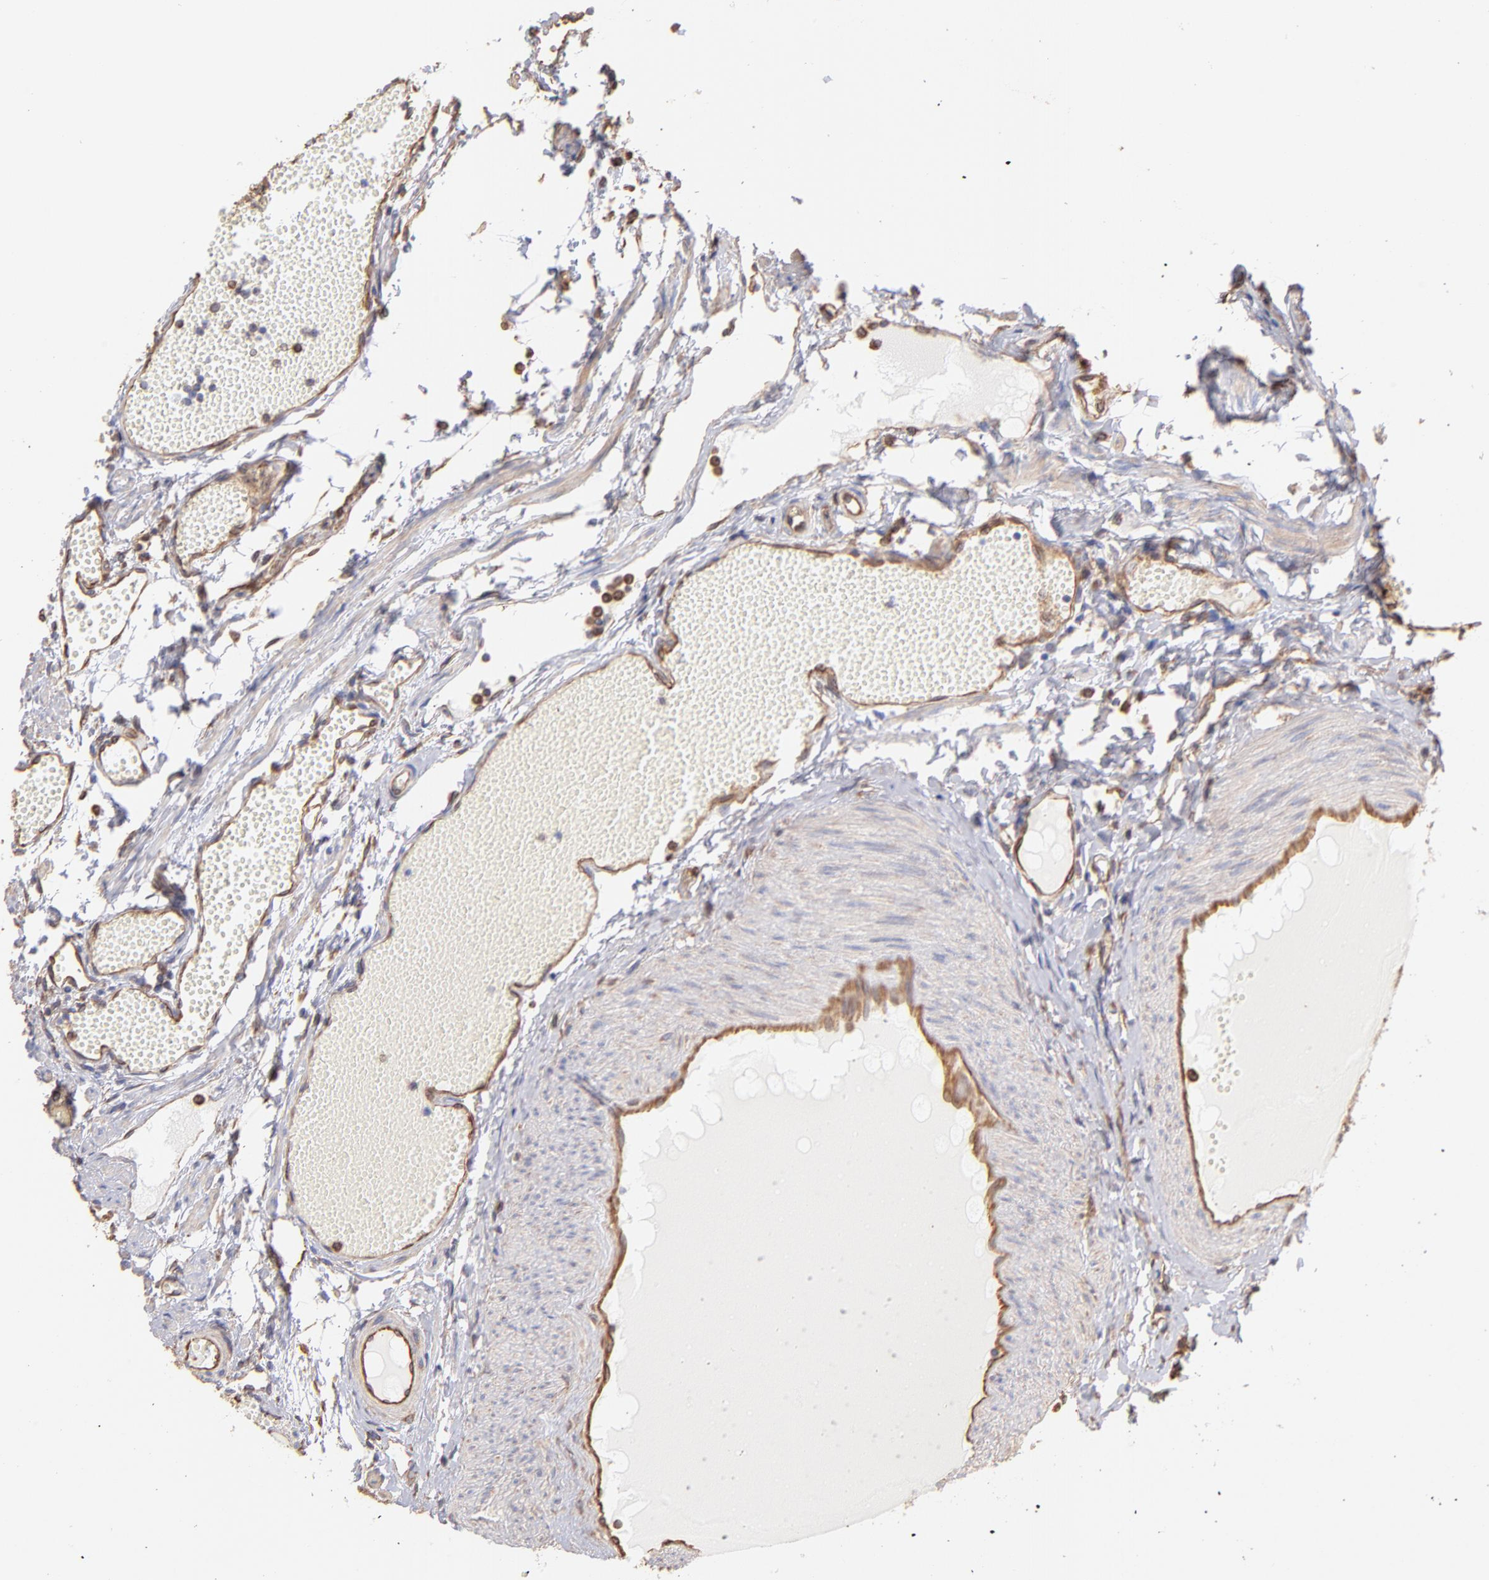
{"staining": {"intensity": "moderate", "quantity": ">75%", "location": "cytoplasmic/membranous"}, "tissue": "fallopian tube", "cell_type": "Glandular cells", "image_type": "normal", "snomed": [{"axis": "morphology", "description": "Normal tissue, NOS"}, {"axis": "topography", "description": "Fallopian tube"}], "caption": "Immunohistochemistry (IHC) histopathology image of benign fallopian tube: fallopian tube stained using immunohistochemistry (IHC) demonstrates medium levels of moderate protein expression localized specifically in the cytoplasmic/membranous of glandular cells, appearing as a cytoplasmic/membranous brown color.", "gene": "PLEC", "patient": {"sex": "female", "age": 29}}